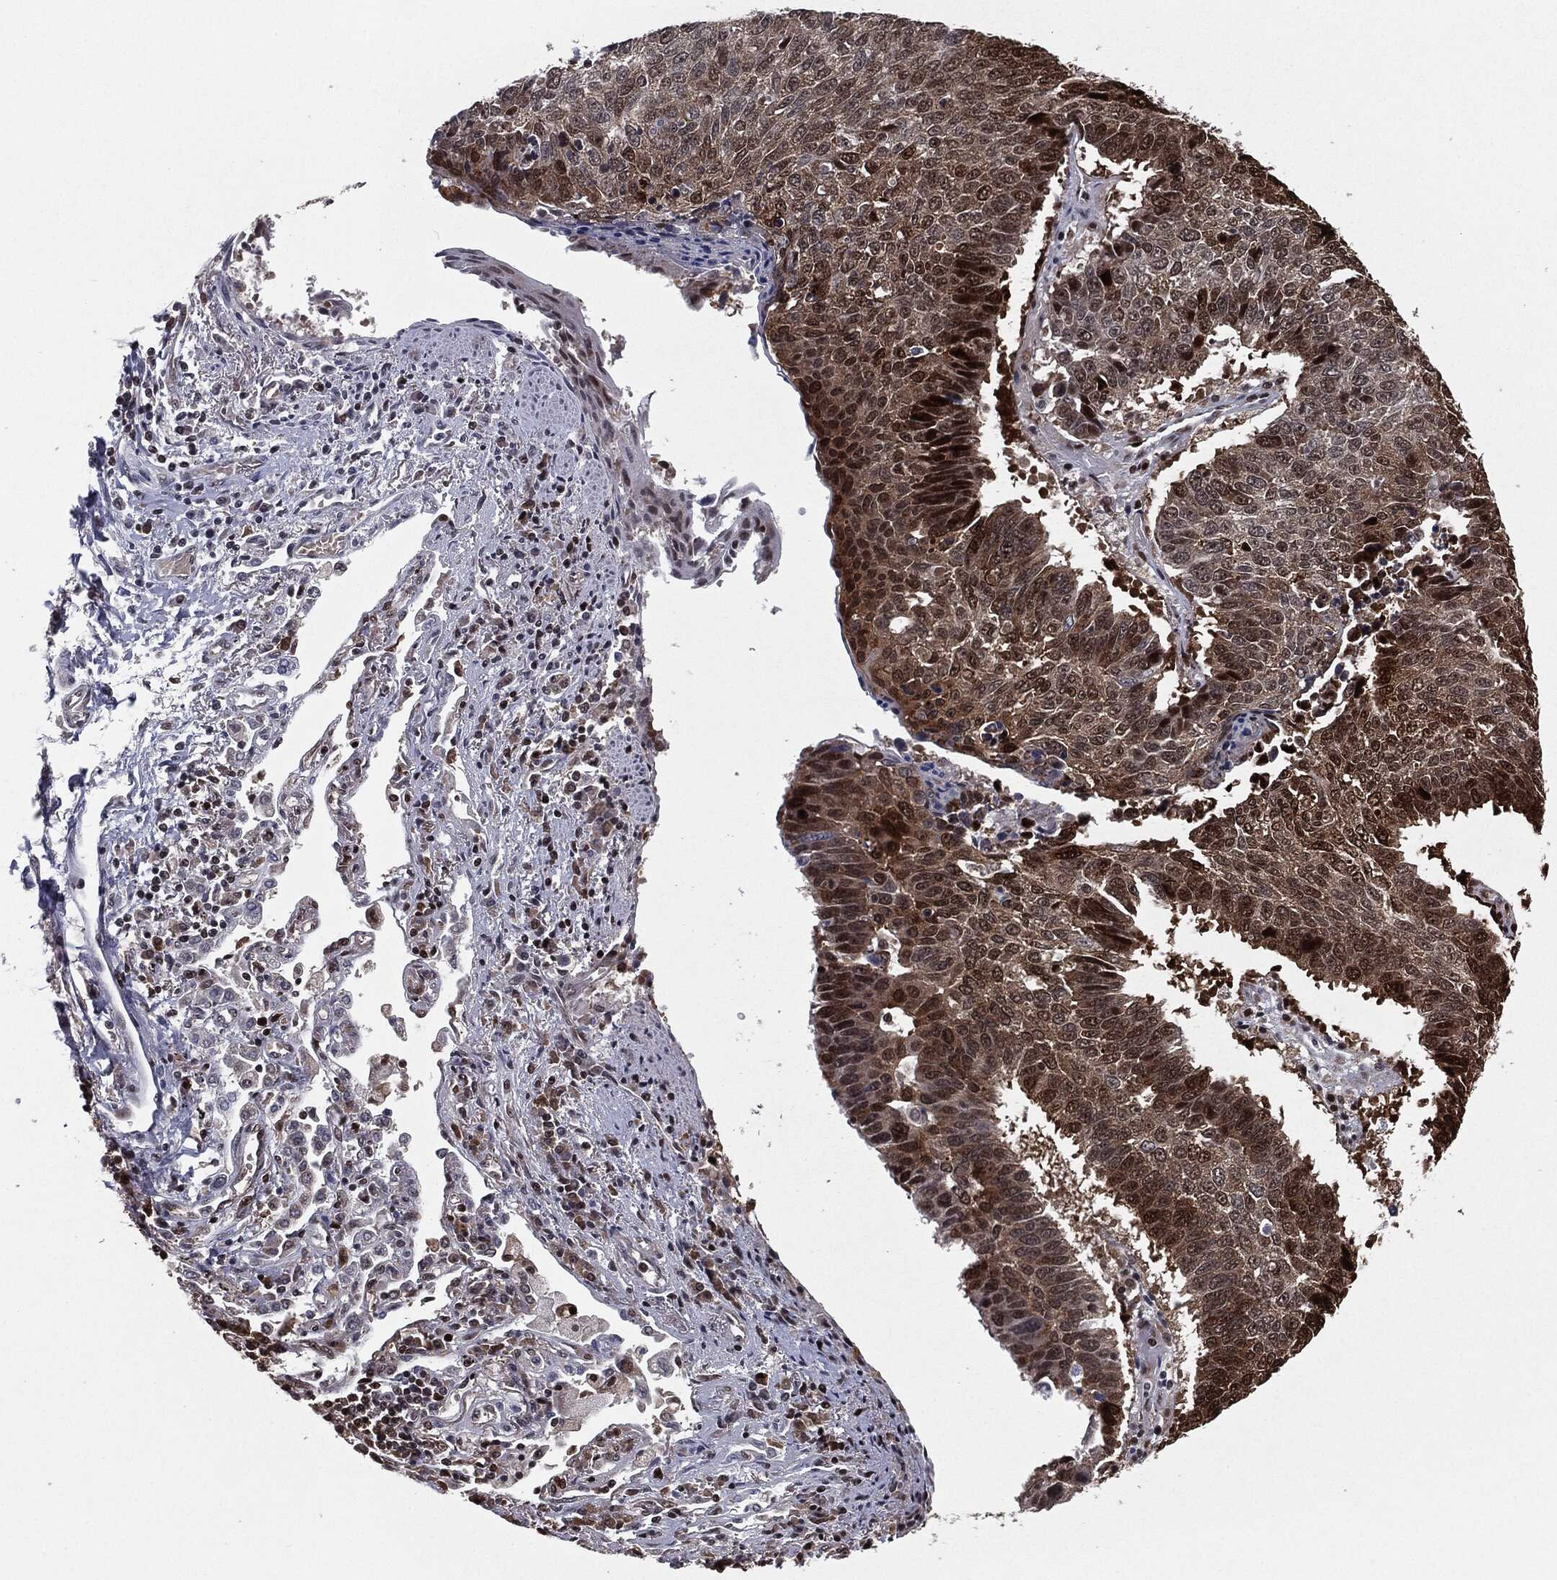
{"staining": {"intensity": "moderate", "quantity": ">75%", "location": "cytoplasmic/membranous,nuclear"}, "tissue": "lung cancer", "cell_type": "Tumor cells", "image_type": "cancer", "snomed": [{"axis": "morphology", "description": "Squamous cell carcinoma, NOS"}, {"axis": "topography", "description": "Lung"}], "caption": "Immunohistochemistry staining of lung cancer, which exhibits medium levels of moderate cytoplasmic/membranous and nuclear expression in about >75% of tumor cells indicating moderate cytoplasmic/membranous and nuclear protein expression. The staining was performed using DAB (brown) for protein detection and nuclei were counterstained in hematoxylin (blue).", "gene": "CHCHD2", "patient": {"sex": "male", "age": 73}}